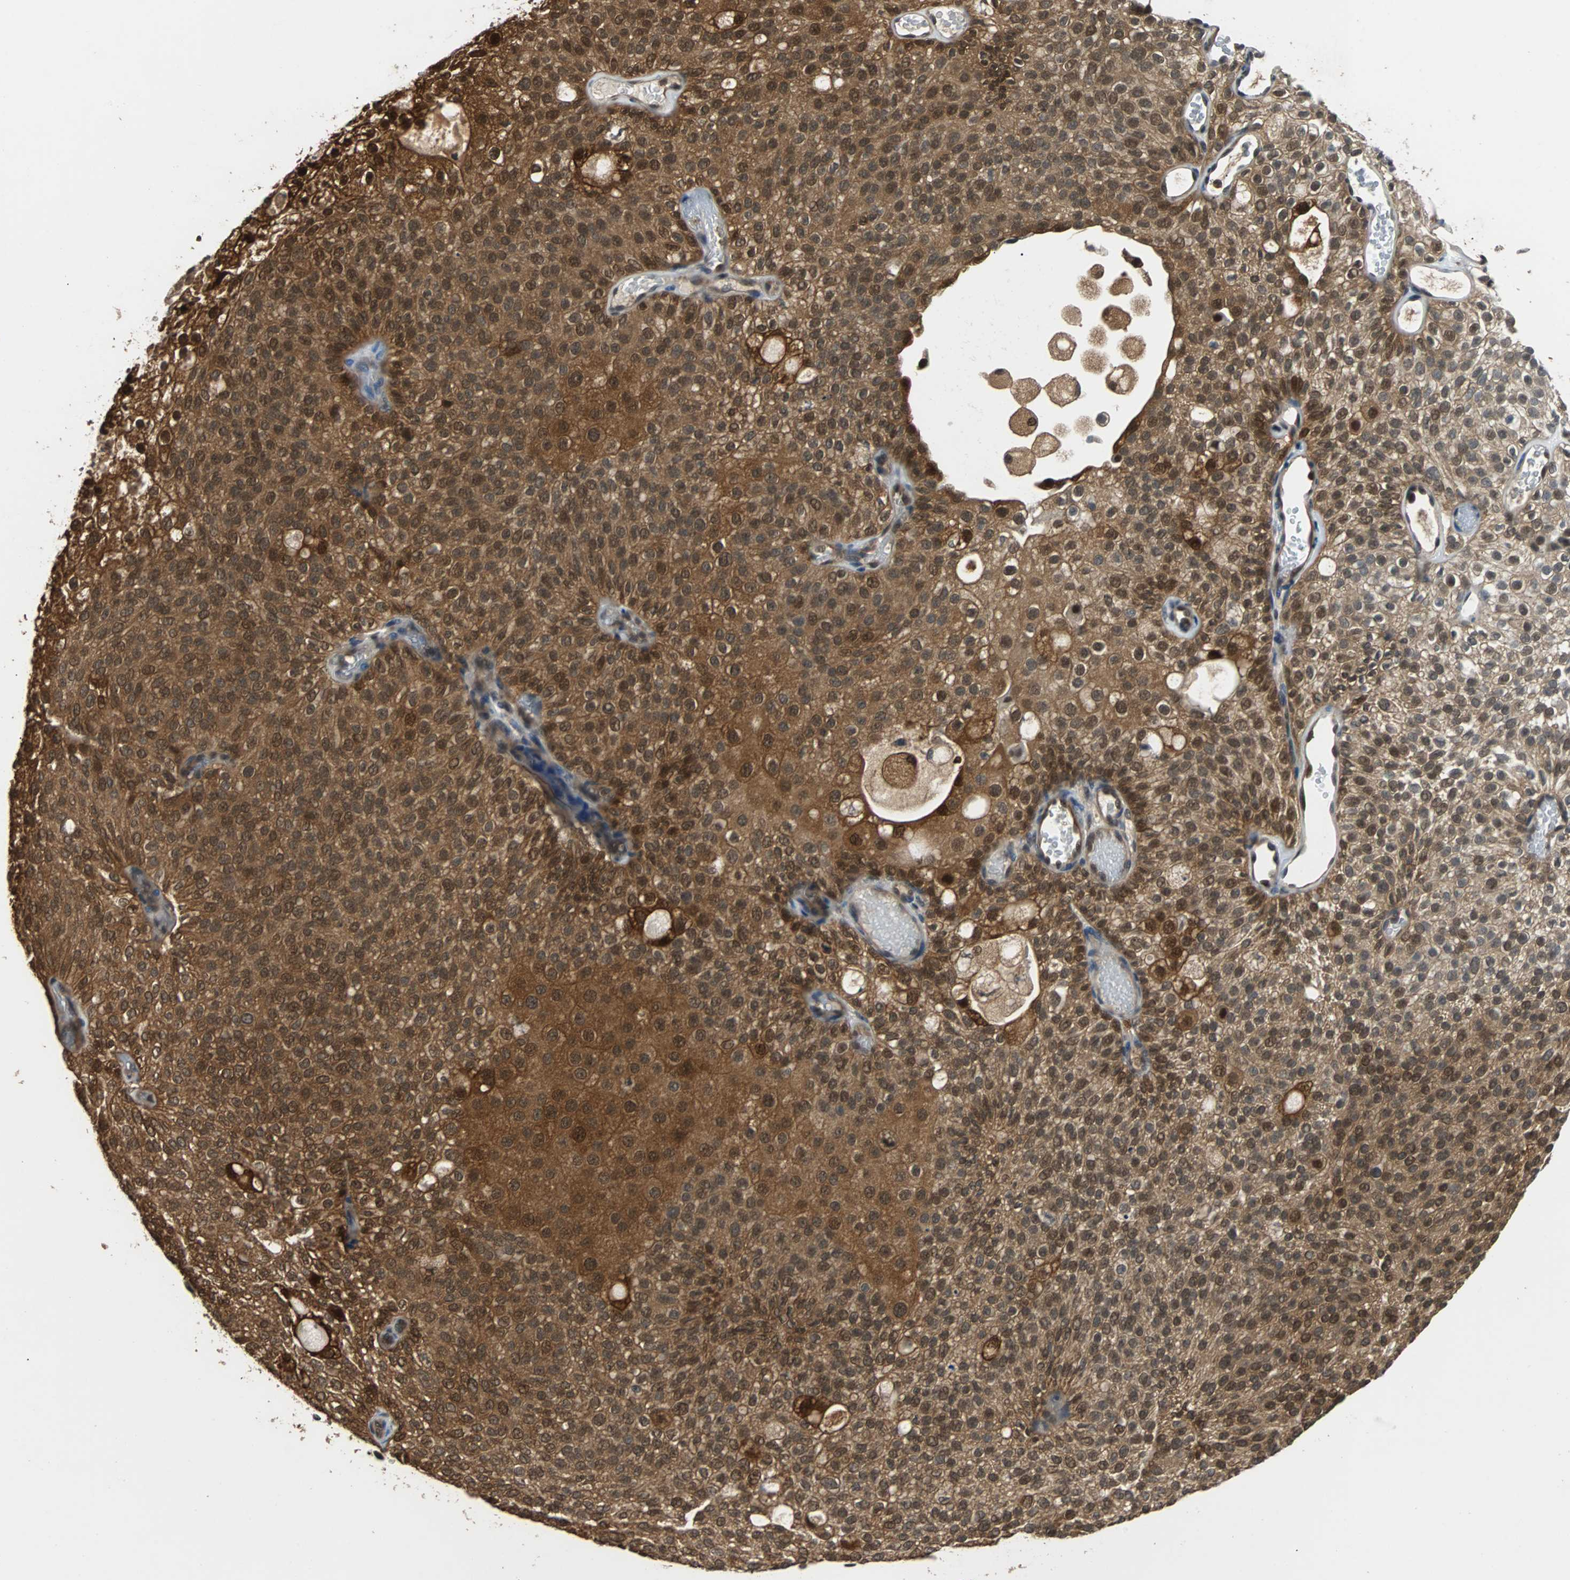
{"staining": {"intensity": "strong", "quantity": ">75%", "location": "cytoplasmic/membranous,nuclear"}, "tissue": "urothelial cancer", "cell_type": "Tumor cells", "image_type": "cancer", "snomed": [{"axis": "morphology", "description": "Urothelial carcinoma, Low grade"}, {"axis": "topography", "description": "Urinary bladder"}], "caption": "Urothelial cancer stained with a protein marker shows strong staining in tumor cells.", "gene": "PRDX6", "patient": {"sex": "male", "age": 78}}